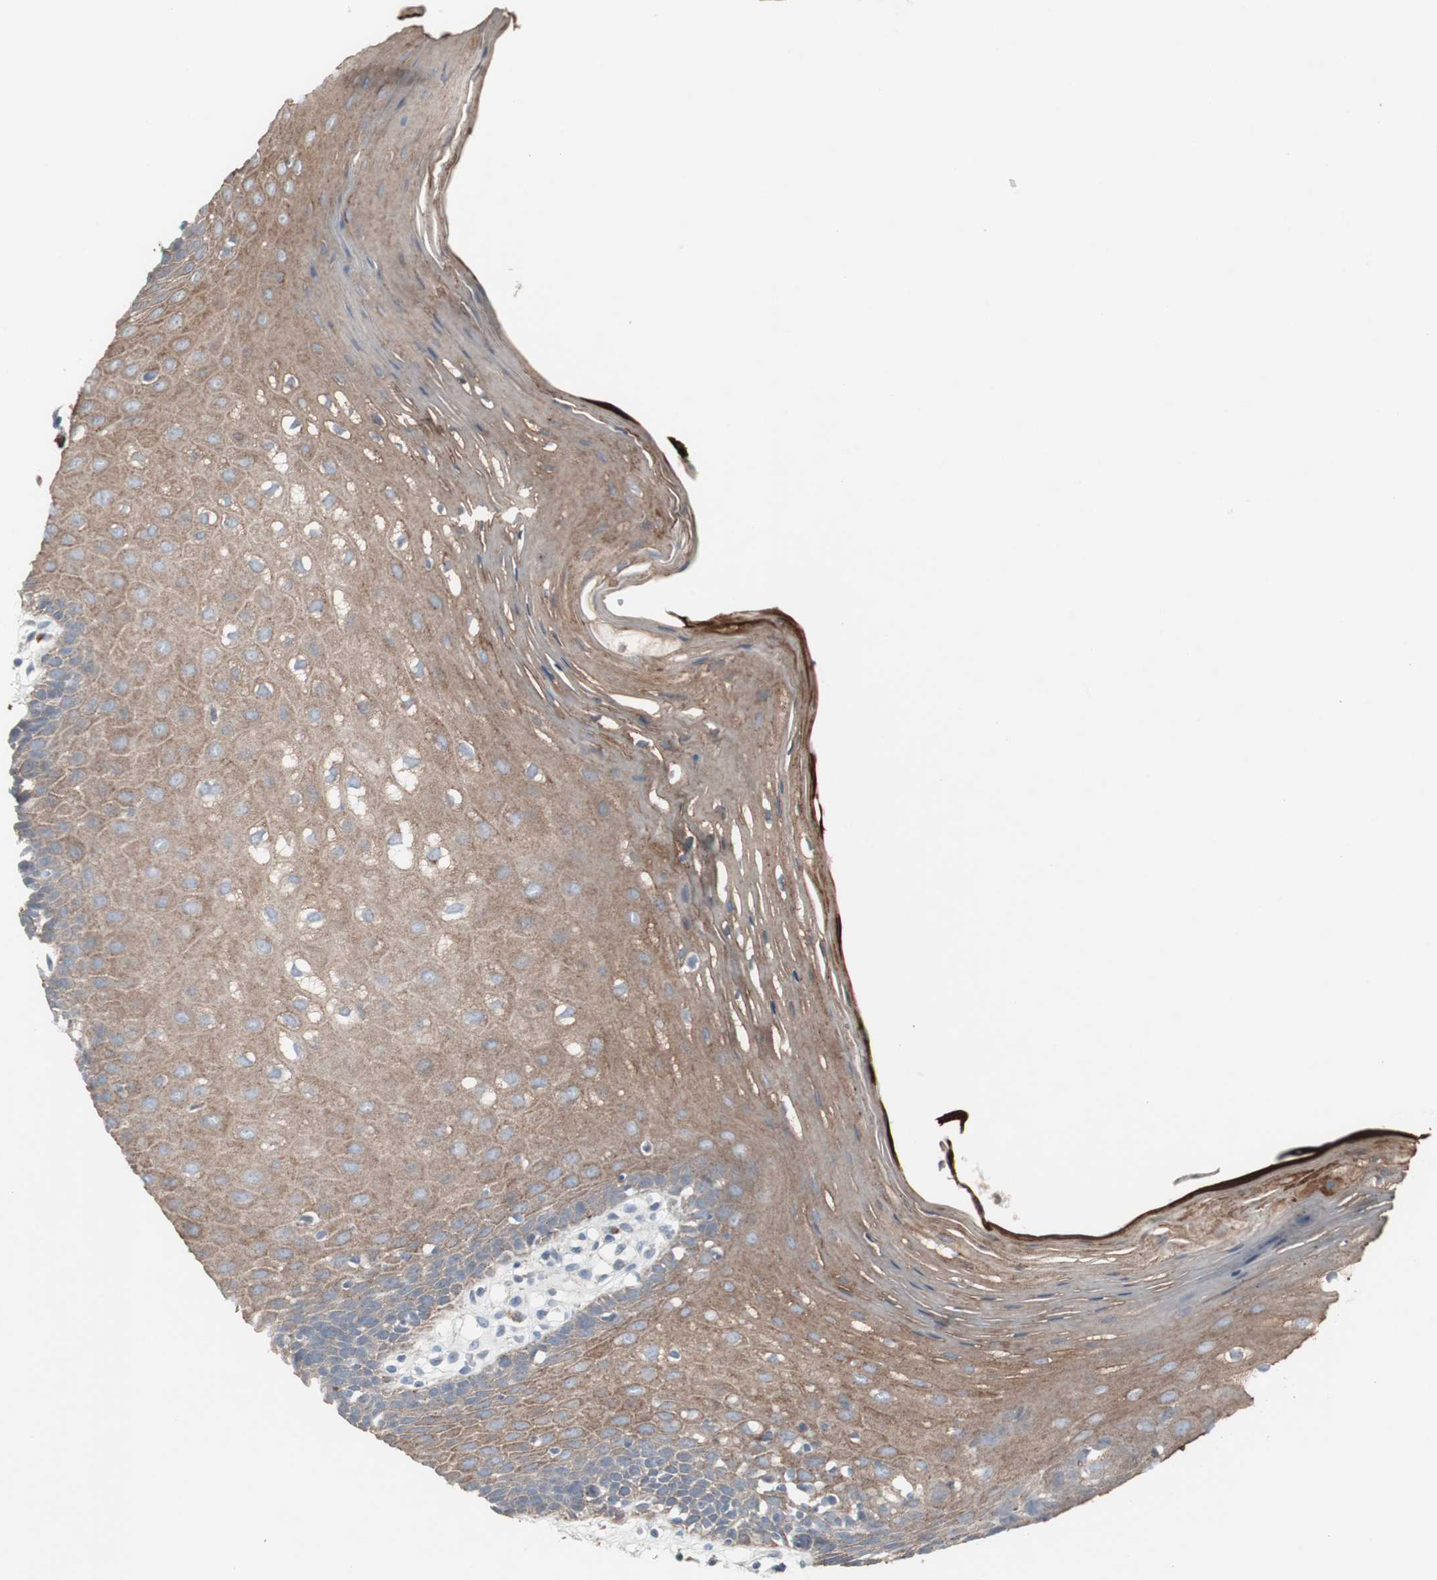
{"staining": {"intensity": "moderate", "quantity": ">75%", "location": "cytoplasmic/membranous"}, "tissue": "oral mucosa", "cell_type": "Squamous epithelial cells", "image_type": "normal", "snomed": [{"axis": "morphology", "description": "Normal tissue, NOS"}, {"axis": "morphology", "description": "Squamous cell carcinoma, NOS"}, {"axis": "topography", "description": "Skeletal muscle"}, {"axis": "topography", "description": "Oral tissue"}, {"axis": "topography", "description": "Head-Neck"}], "caption": "Immunohistochemical staining of normal oral mucosa exhibits >75% levels of moderate cytoplasmic/membranous protein staining in approximately >75% of squamous epithelial cells.", "gene": "GBA1", "patient": {"sex": "male", "age": 71}}